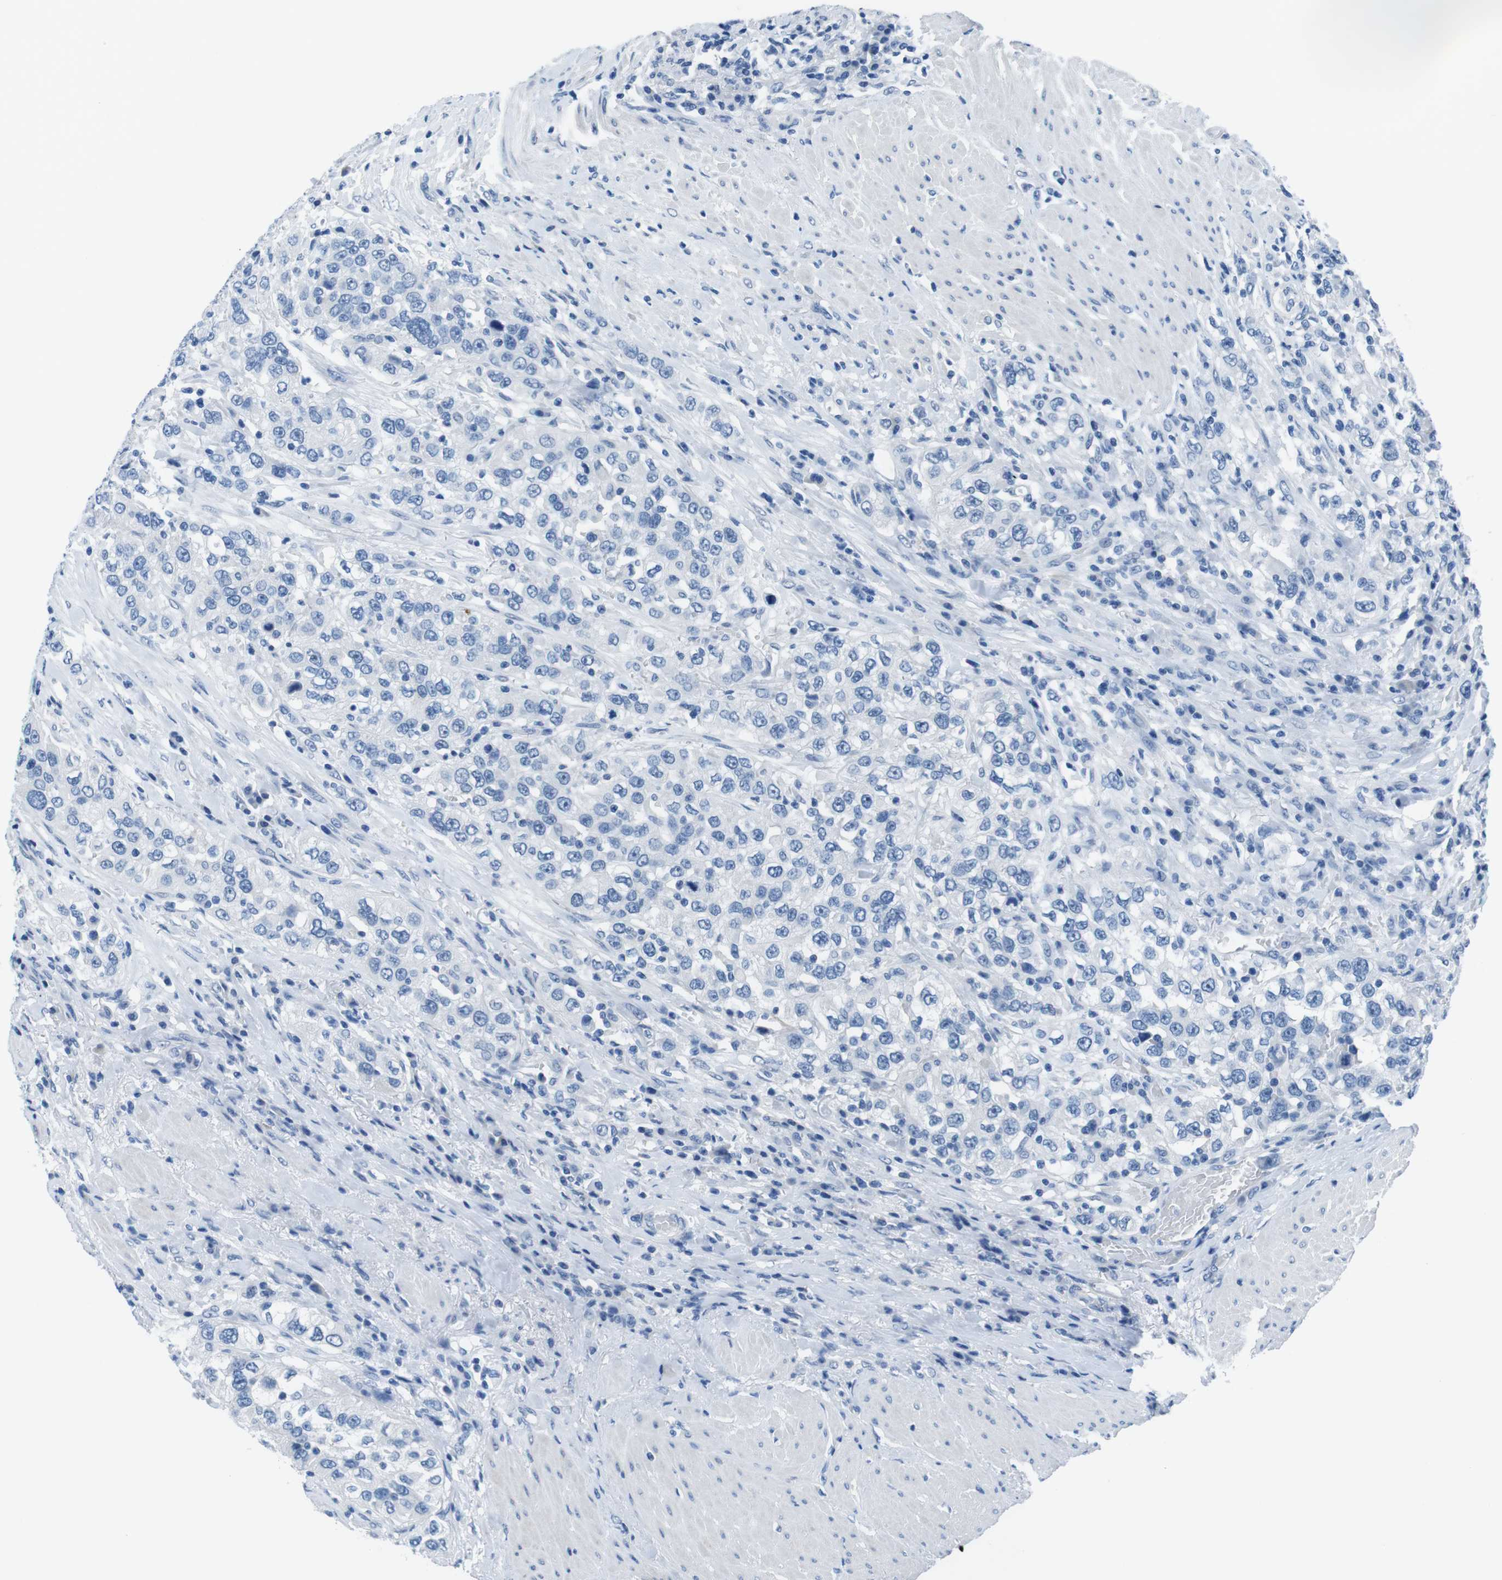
{"staining": {"intensity": "negative", "quantity": "none", "location": "none"}, "tissue": "urothelial cancer", "cell_type": "Tumor cells", "image_type": "cancer", "snomed": [{"axis": "morphology", "description": "Urothelial carcinoma, High grade"}, {"axis": "topography", "description": "Urinary bladder"}], "caption": "DAB (3,3'-diaminobenzidine) immunohistochemical staining of human urothelial cancer displays no significant positivity in tumor cells. (DAB IHC with hematoxylin counter stain).", "gene": "MUC2", "patient": {"sex": "female", "age": 80}}